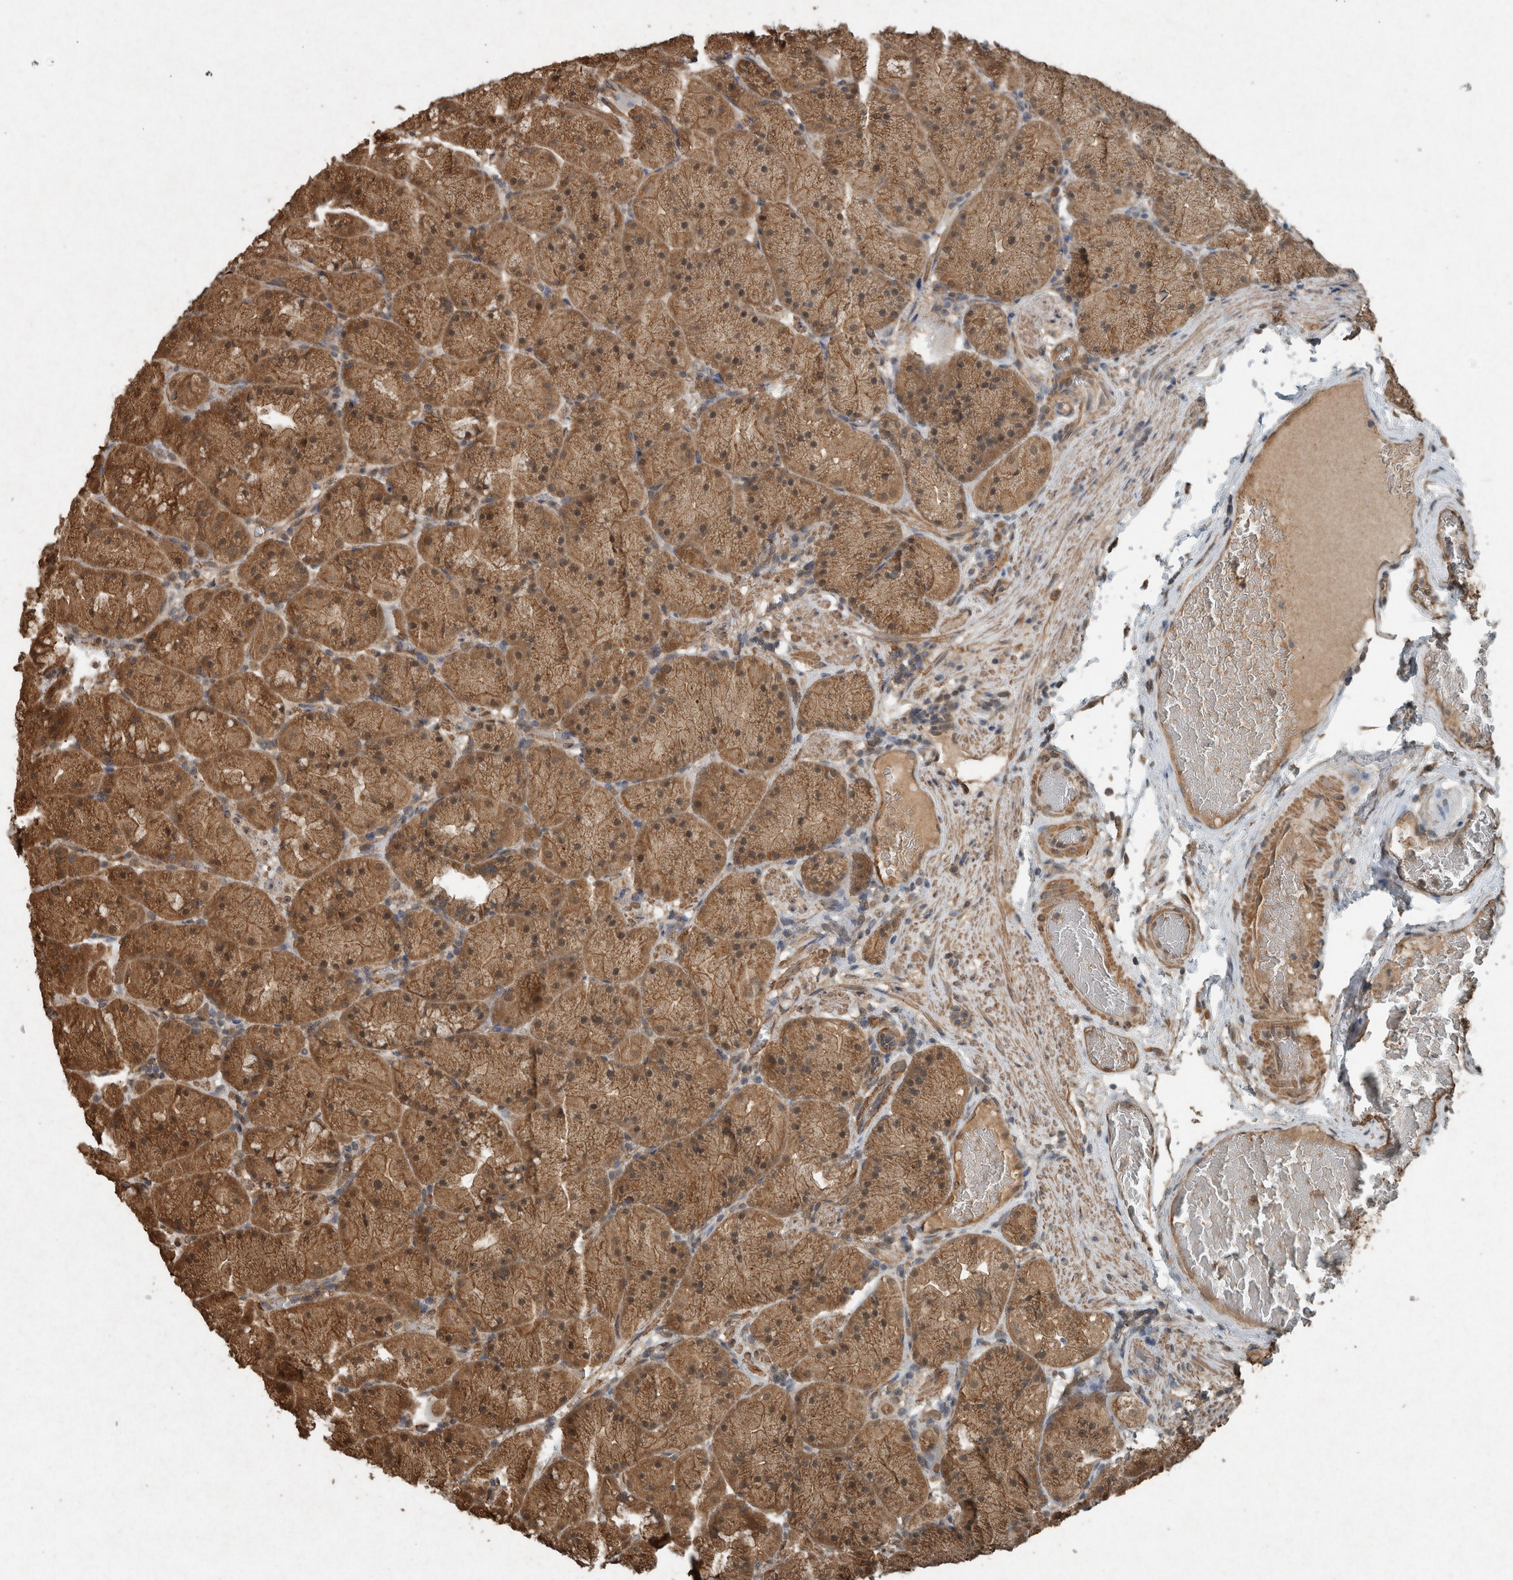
{"staining": {"intensity": "moderate", "quantity": ">75%", "location": "cytoplasmic/membranous,nuclear"}, "tissue": "stomach", "cell_type": "Glandular cells", "image_type": "normal", "snomed": [{"axis": "morphology", "description": "Normal tissue, NOS"}, {"axis": "topography", "description": "Stomach, upper"}, {"axis": "topography", "description": "Stomach"}], "caption": "A brown stain shows moderate cytoplasmic/membranous,nuclear positivity of a protein in glandular cells of benign stomach.", "gene": "ARHGEF12", "patient": {"sex": "male", "age": 48}}